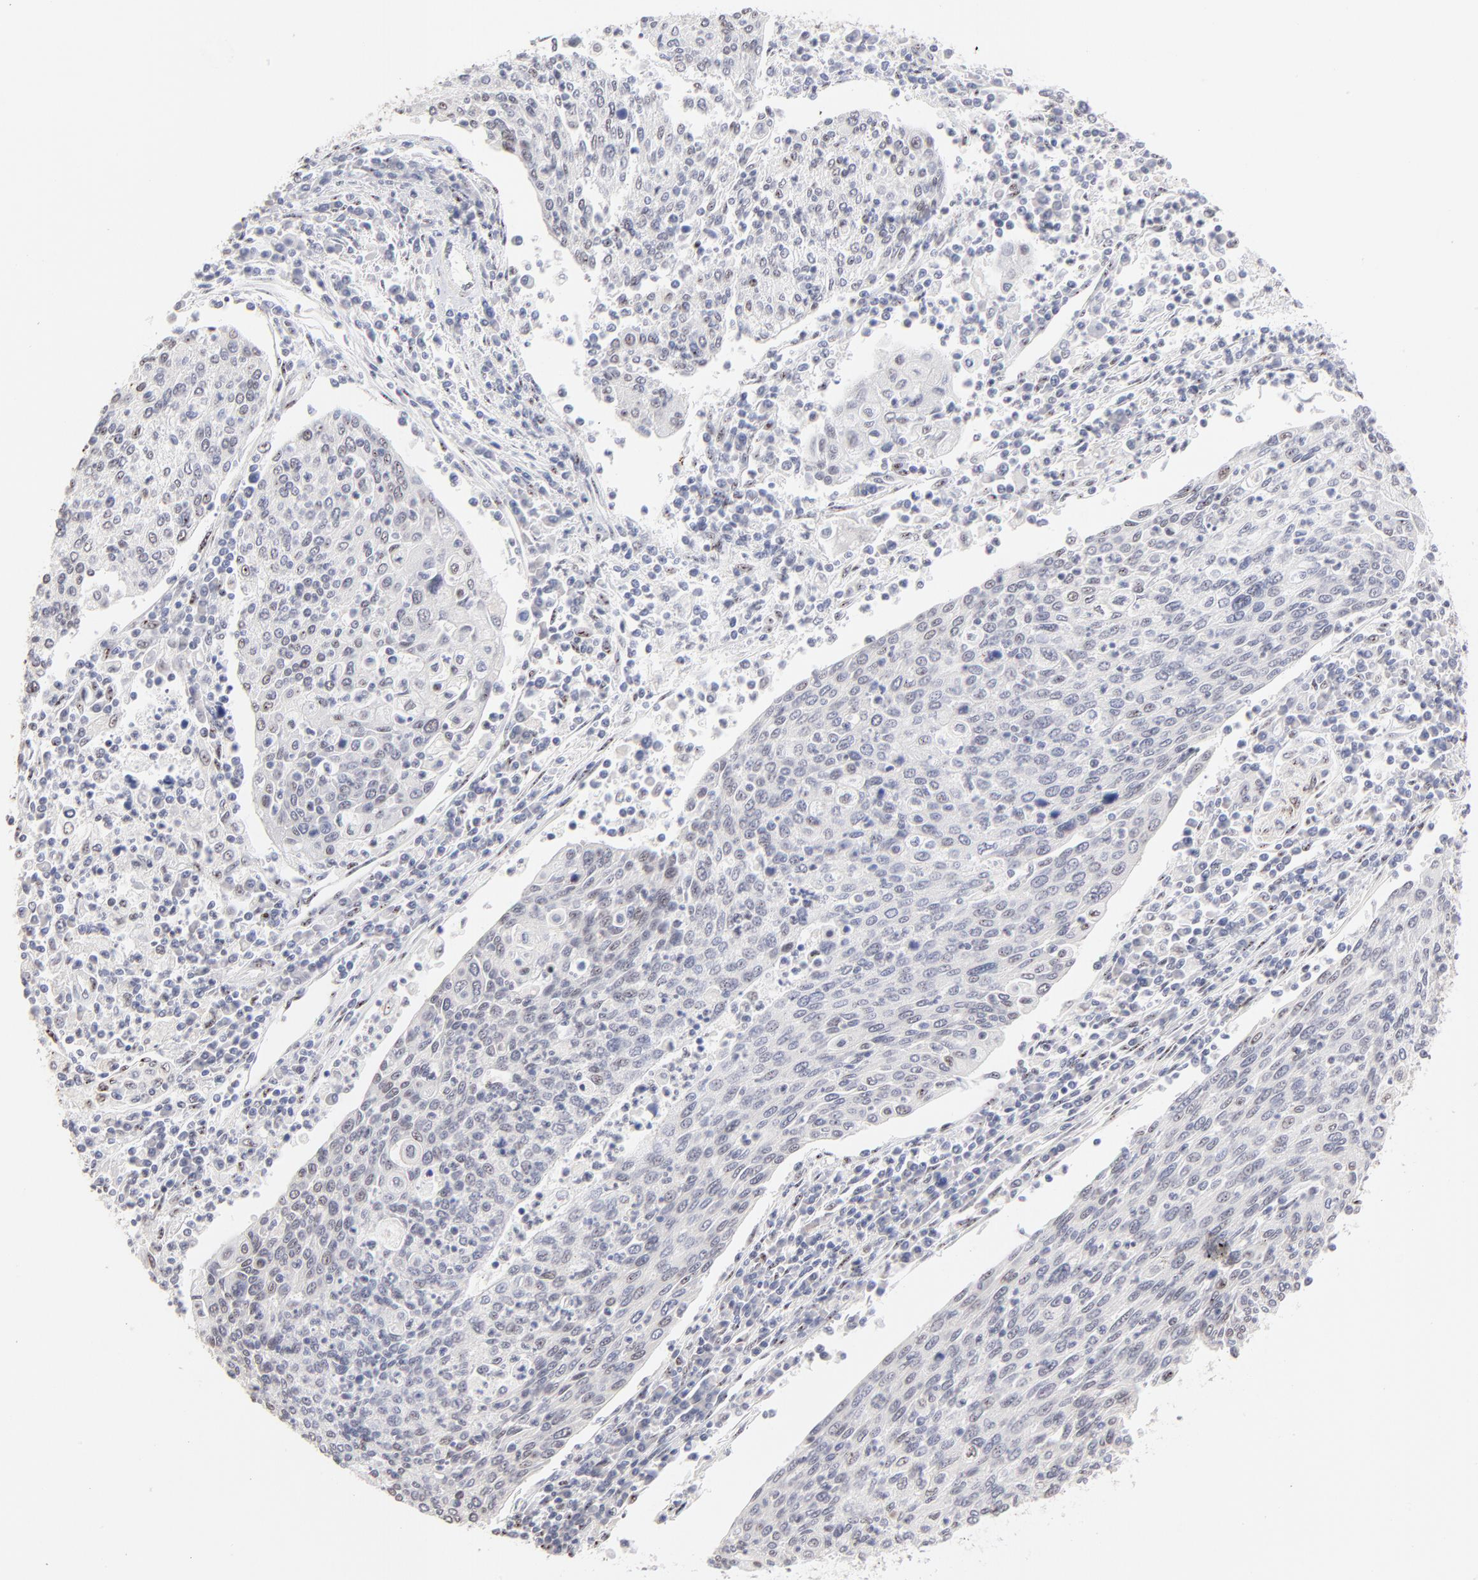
{"staining": {"intensity": "negative", "quantity": "none", "location": "none"}, "tissue": "cervical cancer", "cell_type": "Tumor cells", "image_type": "cancer", "snomed": [{"axis": "morphology", "description": "Squamous cell carcinoma, NOS"}, {"axis": "topography", "description": "Cervix"}], "caption": "Tumor cells are negative for brown protein staining in squamous cell carcinoma (cervical).", "gene": "STAT3", "patient": {"sex": "female", "age": 40}}